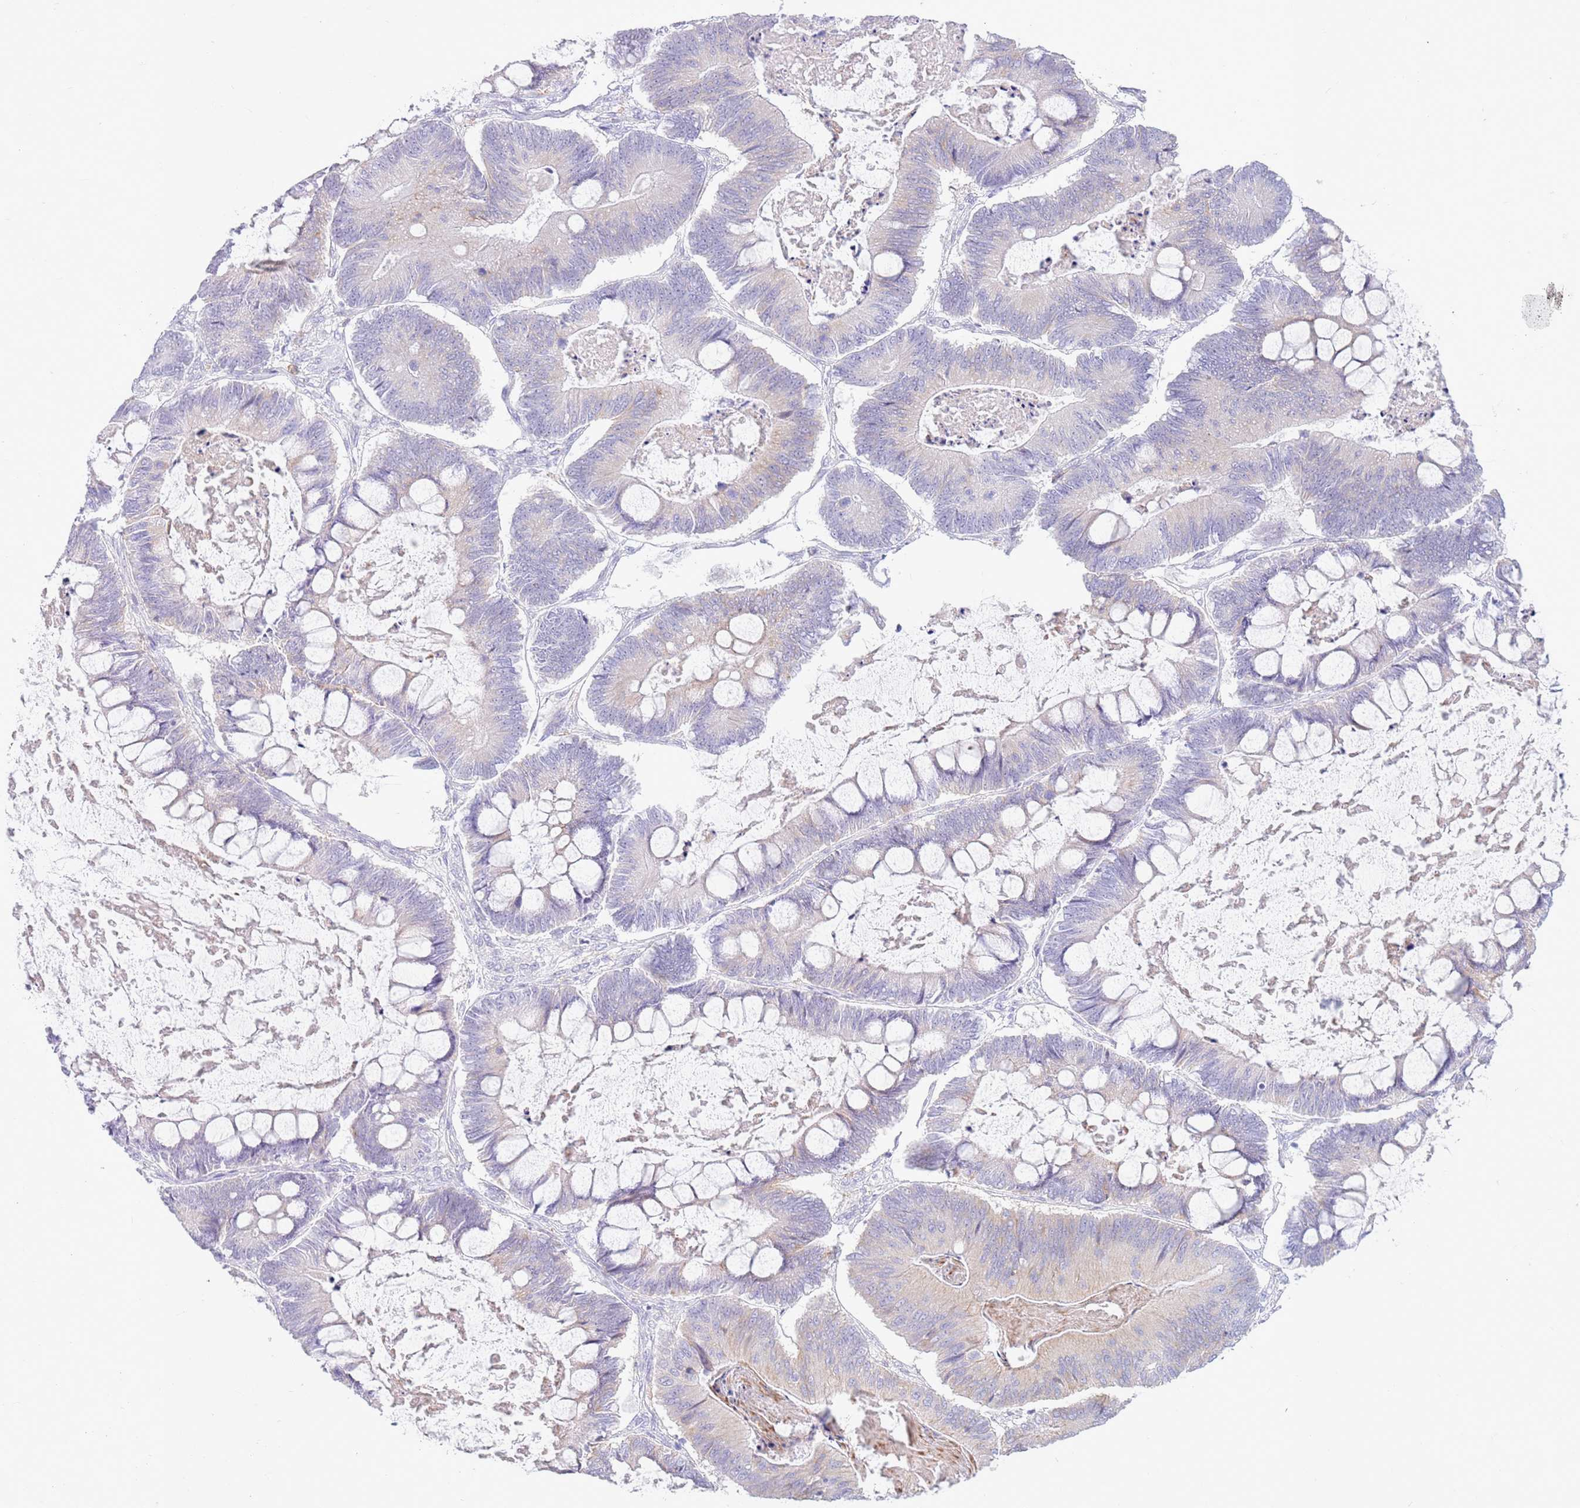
{"staining": {"intensity": "negative", "quantity": "none", "location": "none"}, "tissue": "ovarian cancer", "cell_type": "Tumor cells", "image_type": "cancer", "snomed": [{"axis": "morphology", "description": "Cystadenocarcinoma, mucinous, NOS"}, {"axis": "topography", "description": "Ovary"}], "caption": "Immunohistochemical staining of human ovarian cancer exhibits no significant expression in tumor cells.", "gene": "SNX6", "patient": {"sex": "female", "age": 61}}